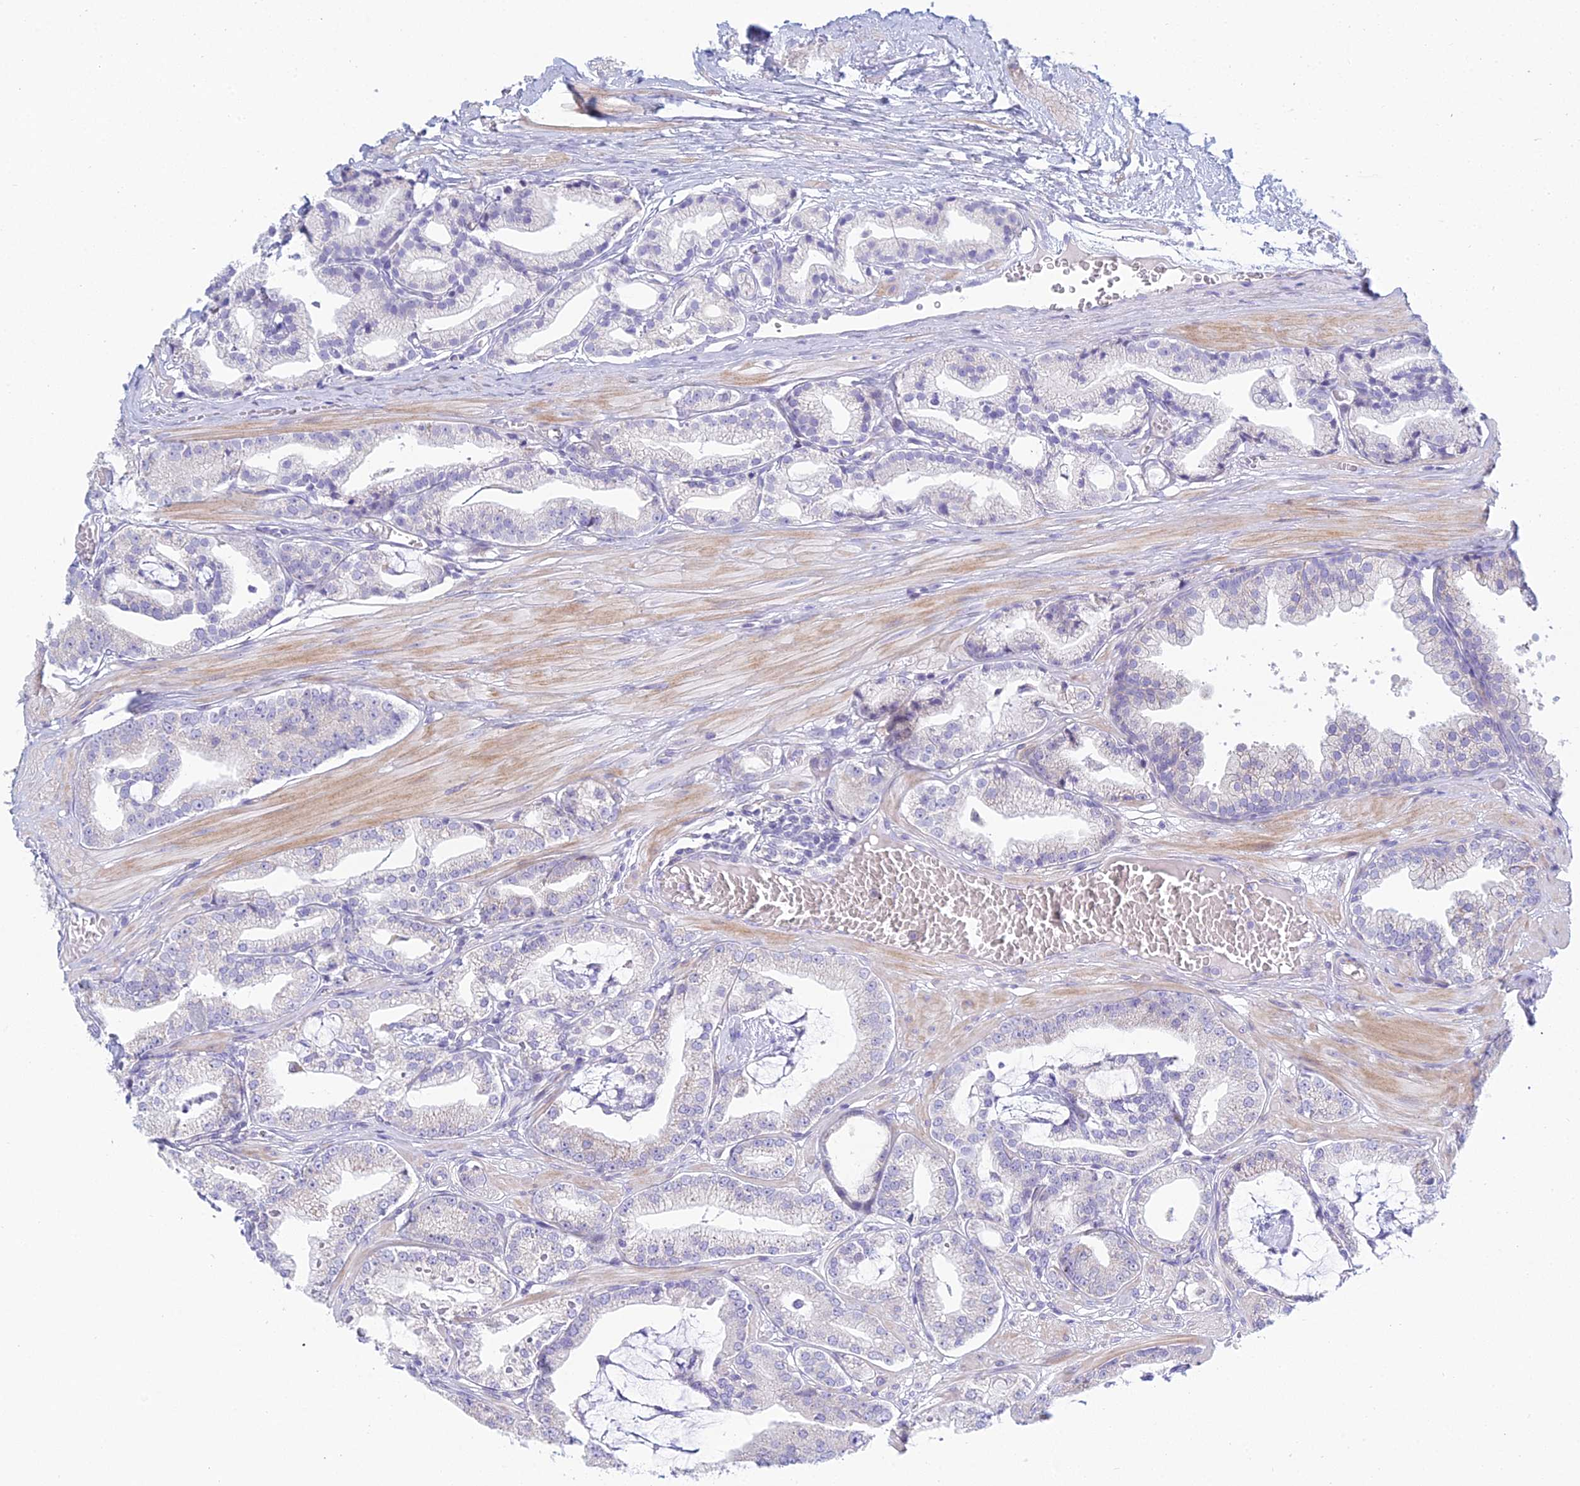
{"staining": {"intensity": "negative", "quantity": "none", "location": "none"}, "tissue": "prostate cancer", "cell_type": "Tumor cells", "image_type": "cancer", "snomed": [{"axis": "morphology", "description": "Adenocarcinoma, High grade"}, {"axis": "topography", "description": "Prostate"}], "caption": "This is an immunohistochemistry histopathology image of human prostate high-grade adenocarcinoma. There is no positivity in tumor cells.", "gene": "PRR13", "patient": {"sex": "male", "age": 71}}